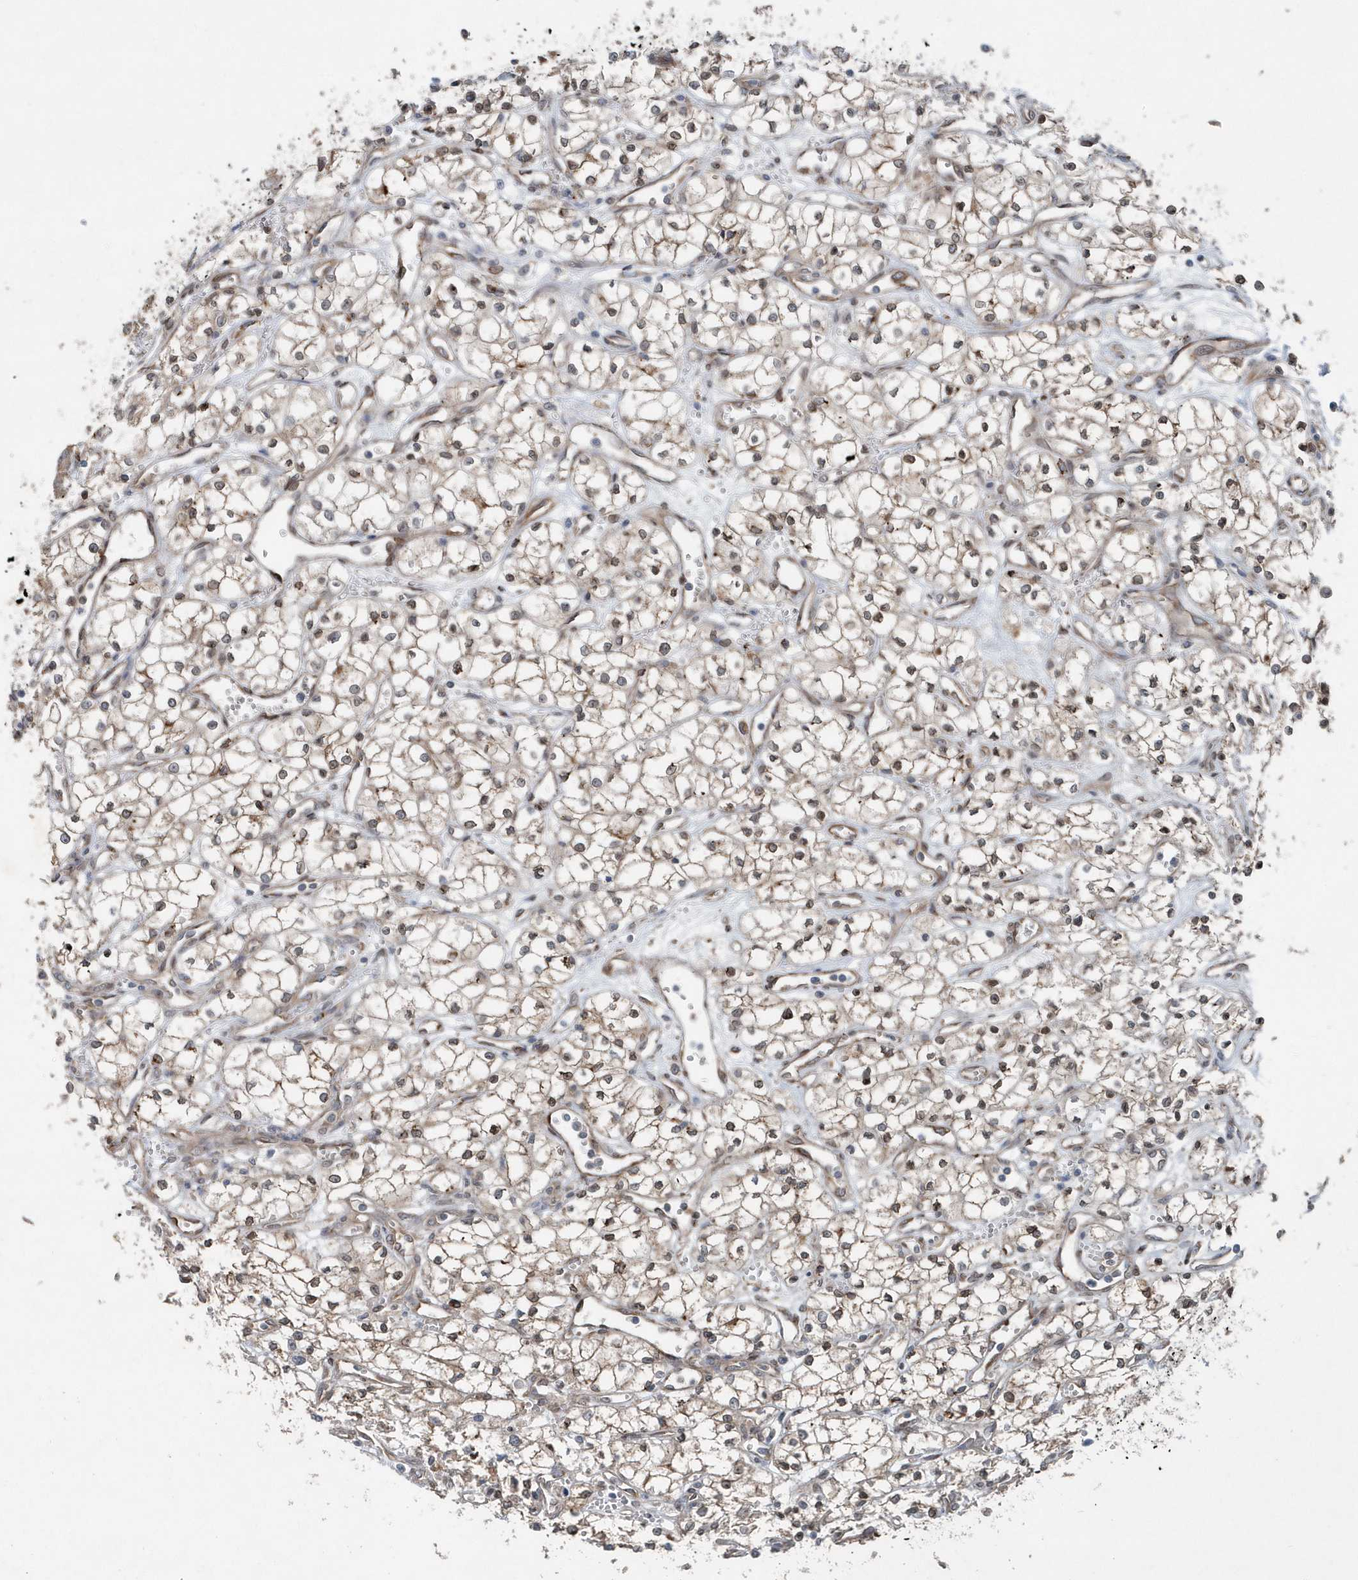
{"staining": {"intensity": "moderate", "quantity": "25%-75%", "location": "cytoplasmic/membranous"}, "tissue": "renal cancer", "cell_type": "Tumor cells", "image_type": "cancer", "snomed": [{"axis": "morphology", "description": "Adenocarcinoma, NOS"}, {"axis": "topography", "description": "Kidney"}], "caption": "Moderate cytoplasmic/membranous staining for a protein is identified in about 25%-75% of tumor cells of renal cancer using immunohistochemistry (IHC).", "gene": "MCC", "patient": {"sex": "male", "age": 59}}